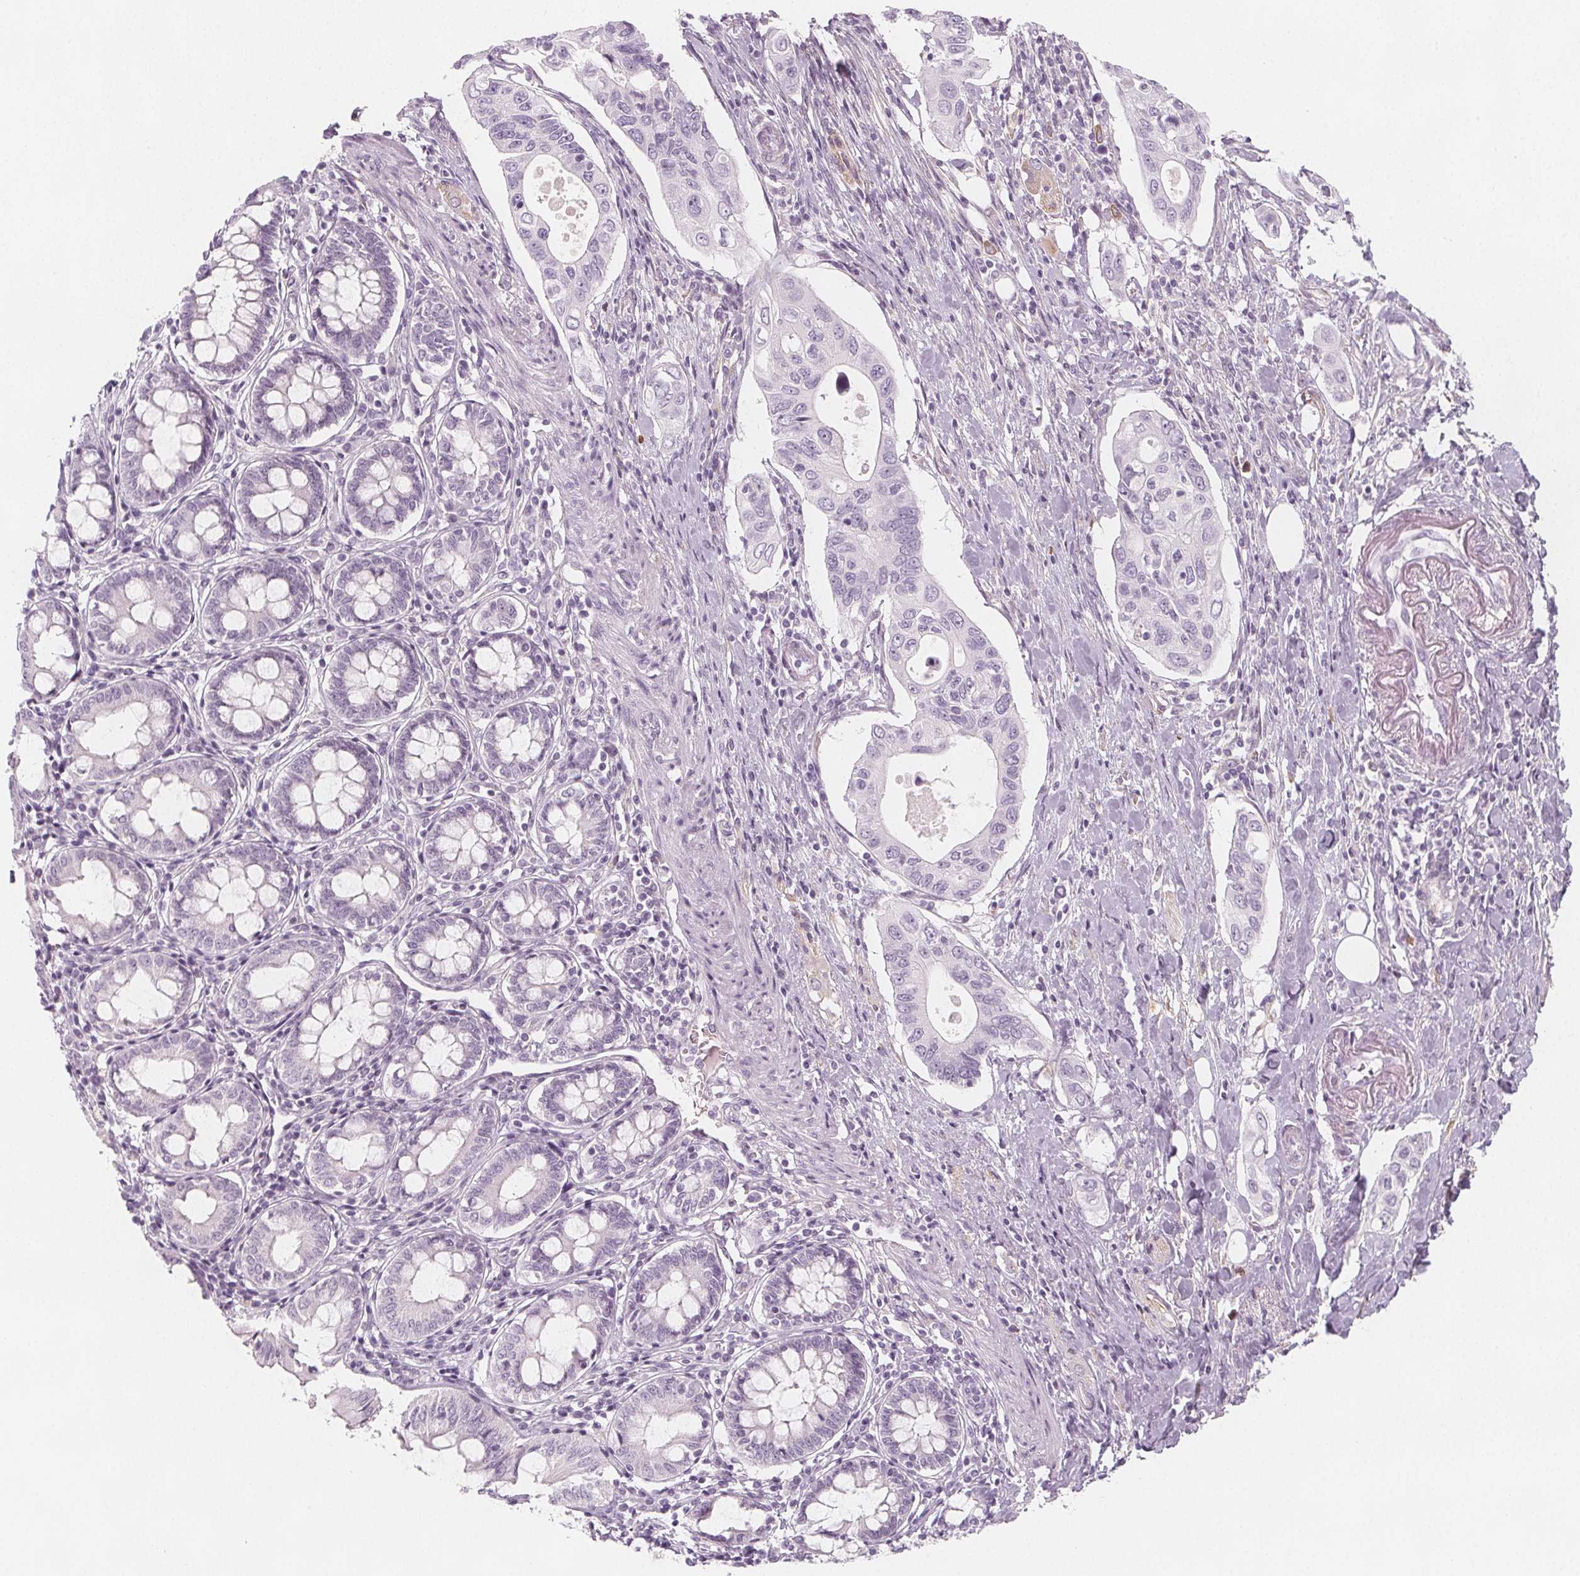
{"staining": {"intensity": "negative", "quantity": "none", "location": "none"}, "tissue": "pancreatic cancer", "cell_type": "Tumor cells", "image_type": "cancer", "snomed": [{"axis": "morphology", "description": "Adenocarcinoma, NOS"}, {"axis": "topography", "description": "Pancreas"}], "caption": "Immunohistochemistry (IHC) image of adenocarcinoma (pancreatic) stained for a protein (brown), which displays no positivity in tumor cells.", "gene": "MAP1A", "patient": {"sex": "female", "age": 63}}